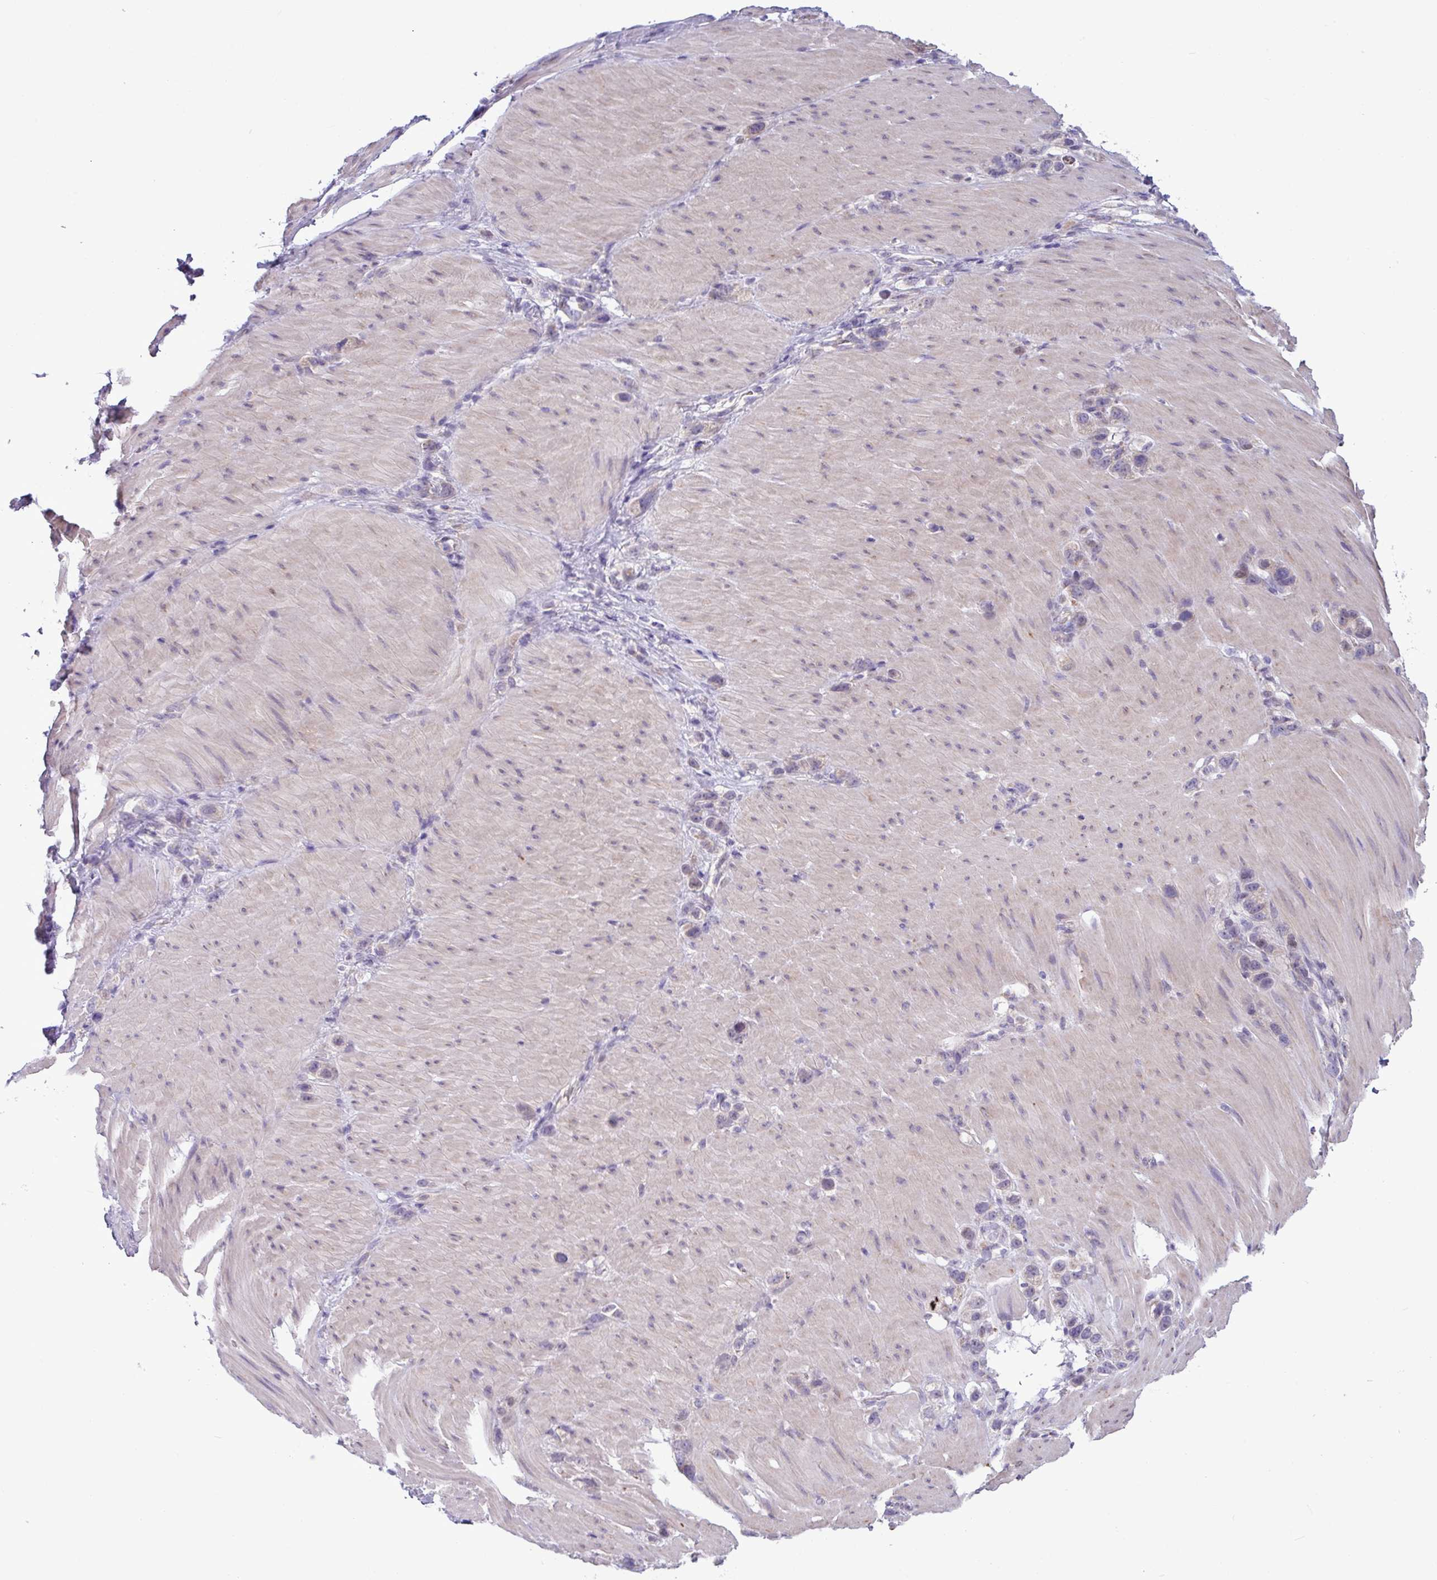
{"staining": {"intensity": "negative", "quantity": "none", "location": "none"}, "tissue": "stomach cancer", "cell_type": "Tumor cells", "image_type": "cancer", "snomed": [{"axis": "morphology", "description": "Adenocarcinoma, NOS"}, {"axis": "topography", "description": "Stomach"}], "caption": "Tumor cells show no significant positivity in adenocarcinoma (stomach).", "gene": "IRGC", "patient": {"sex": "female", "age": 65}}